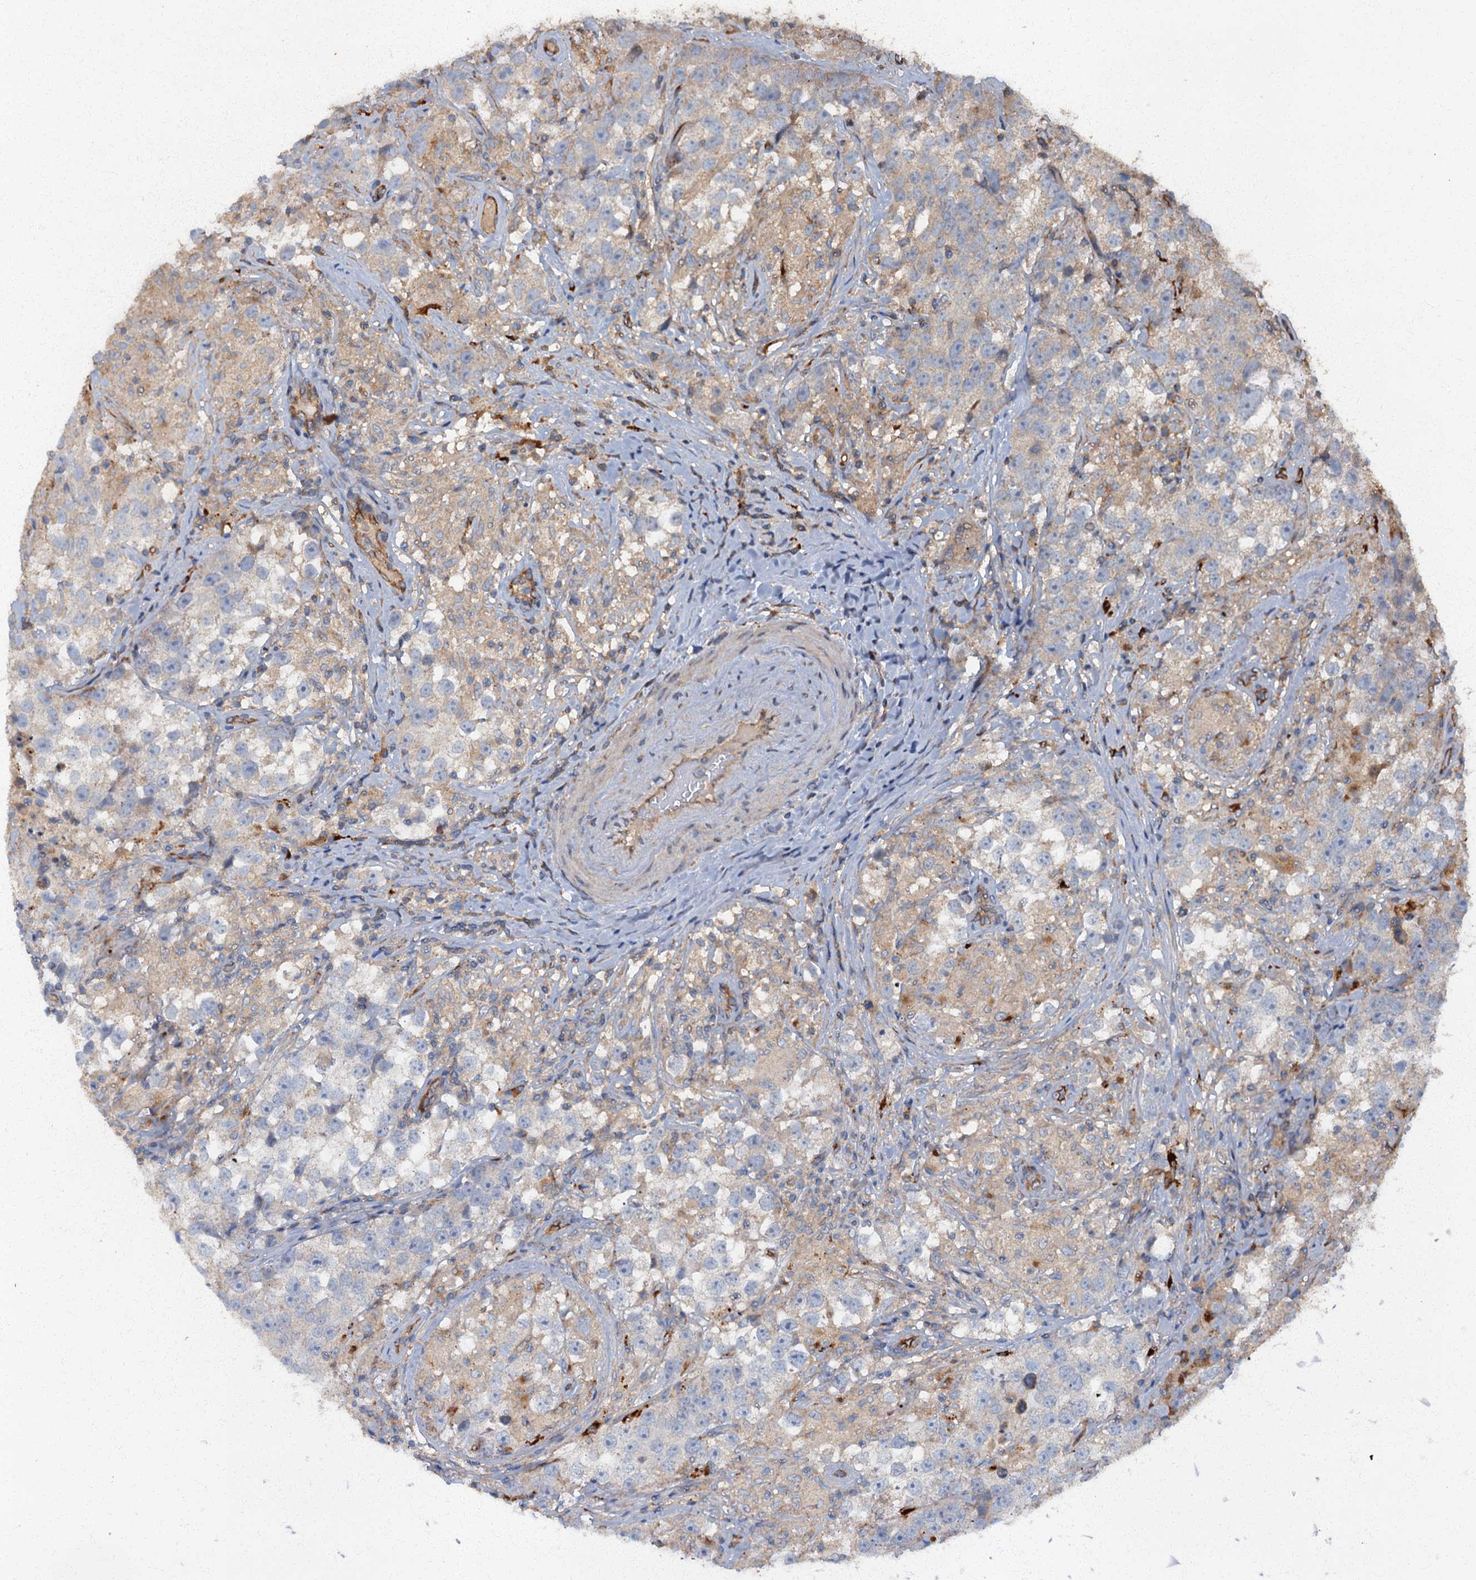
{"staining": {"intensity": "negative", "quantity": "none", "location": "none"}, "tissue": "testis cancer", "cell_type": "Tumor cells", "image_type": "cancer", "snomed": [{"axis": "morphology", "description": "Seminoma, NOS"}, {"axis": "topography", "description": "Testis"}], "caption": "High magnification brightfield microscopy of testis cancer stained with DAB (brown) and counterstained with hematoxylin (blue): tumor cells show no significant positivity. (Stains: DAB (3,3'-diaminobenzidine) immunohistochemistry (IHC) with hematoxylin counter stain, Microscopy: brightfield microscopy at high magnification).", "gene": "ARL11", "patient": {"sex": "male", "age": 46}}